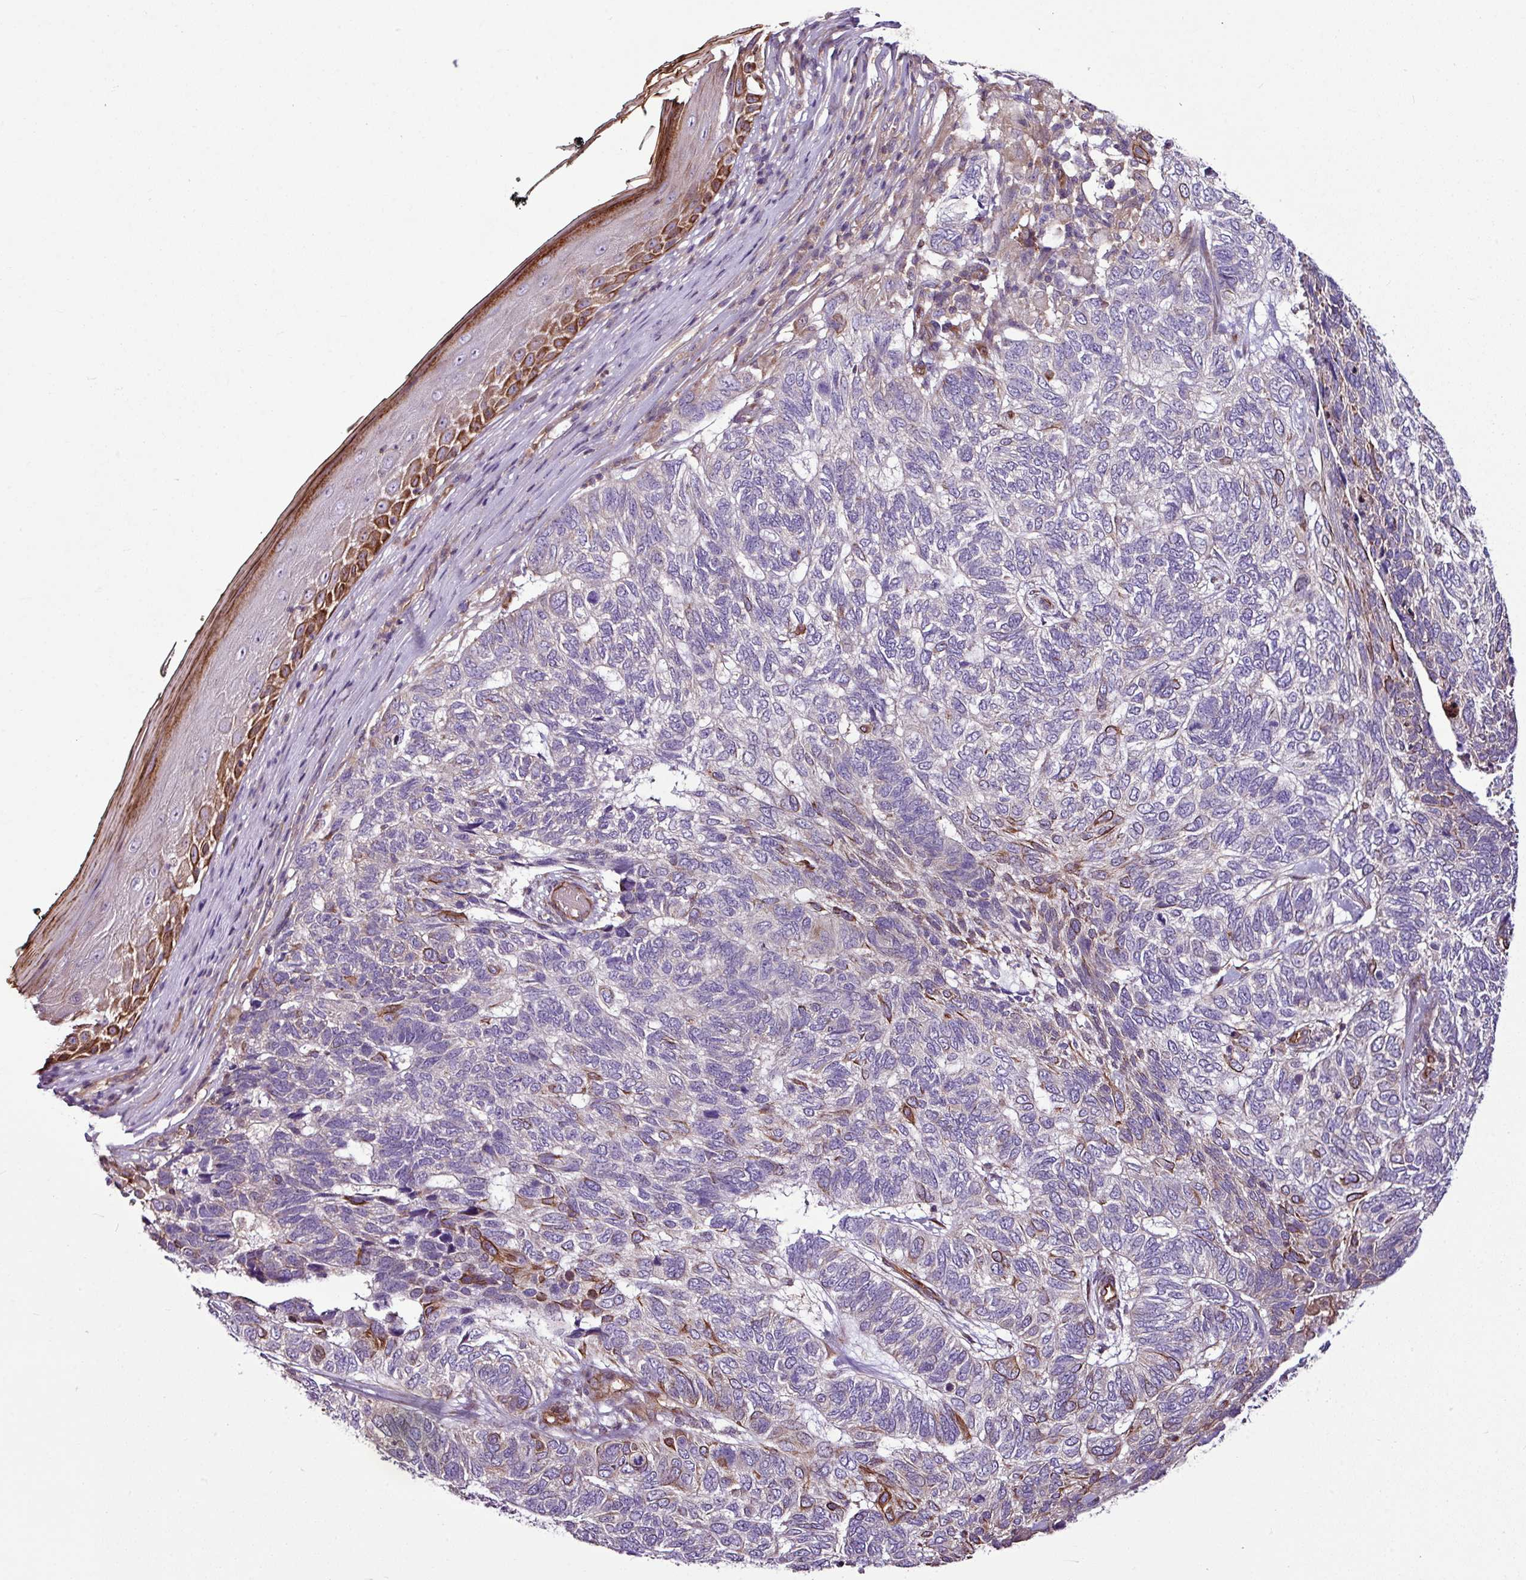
{"staining": {"intensity": "negative", "quantity": "none", "location": "none"}, "tissue": "skin cancer", "cell_type": "Tumor cells", "image_type": "cancer", "snomed": [{"axis": "morphology", "description": "Basal cell carcinoma"}, {"axis": "topography", "description": "Skin"}], "caption": "Immunohistochemistry (IHC) of human skin basal cell carcinoma exhibits no staining in tumor cells.", "gene": "ZNF106", "patient": {"sex": "female", "age": 65}}